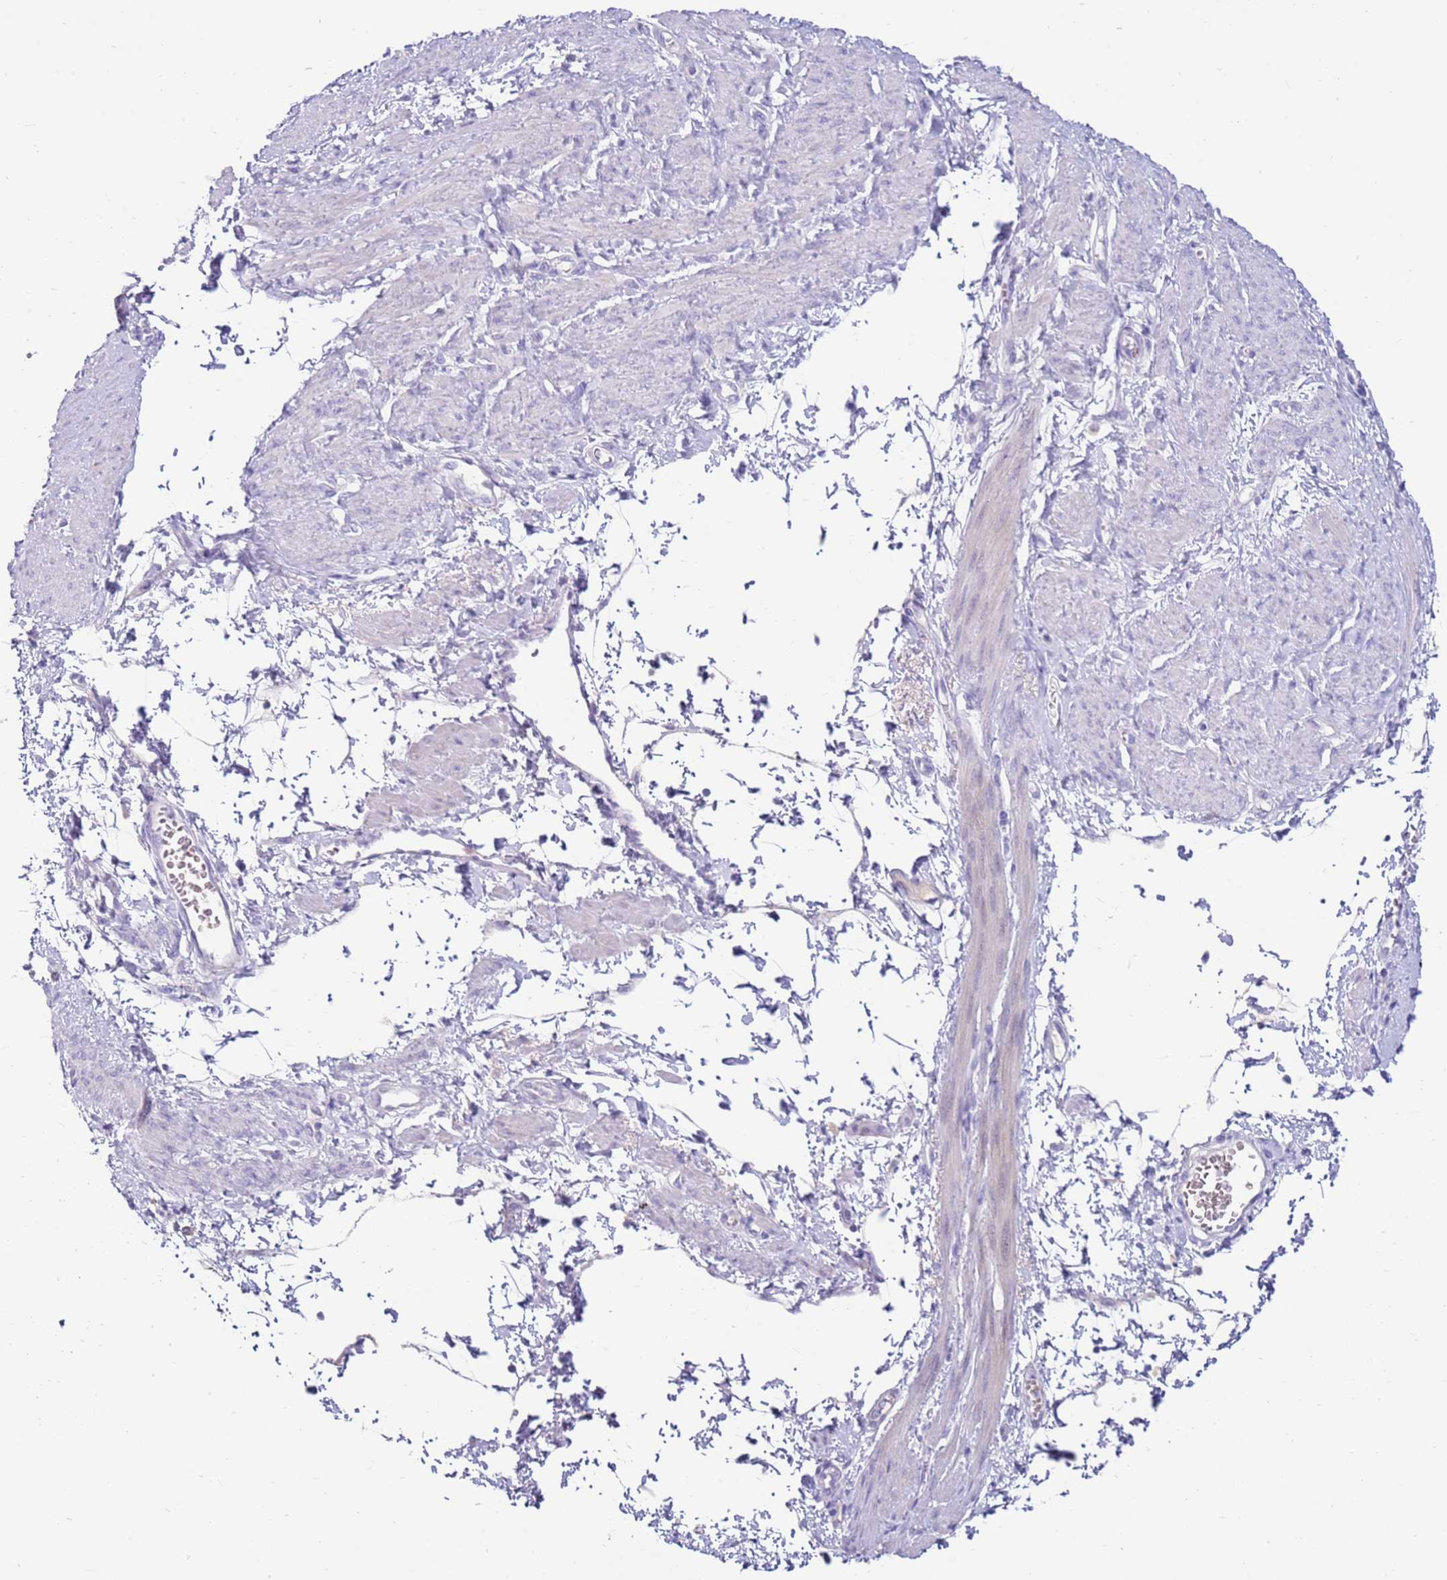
{"staining": {"intensity": "negative", "quantity": "none", "location": "none"}, "tissue": "smooth muscle", "cell_type": "Smooth muscle cells", "image_type": "normal", "snomed": [{"axis": "morphology", "description": "Normal tissue, NOS"}, {"axis": "topography", "description": "Smooth muscle"}, {"axis": "topography", "description": "Uterus"}], "caption": "Protein analysis of unremarkable smooth muscle demonstrates no significant positivity in smooth muscle cells. (DAB IHC, high magnification).", "gene": "EVPLL", "patient": {"sex": "female", "age": 39}}